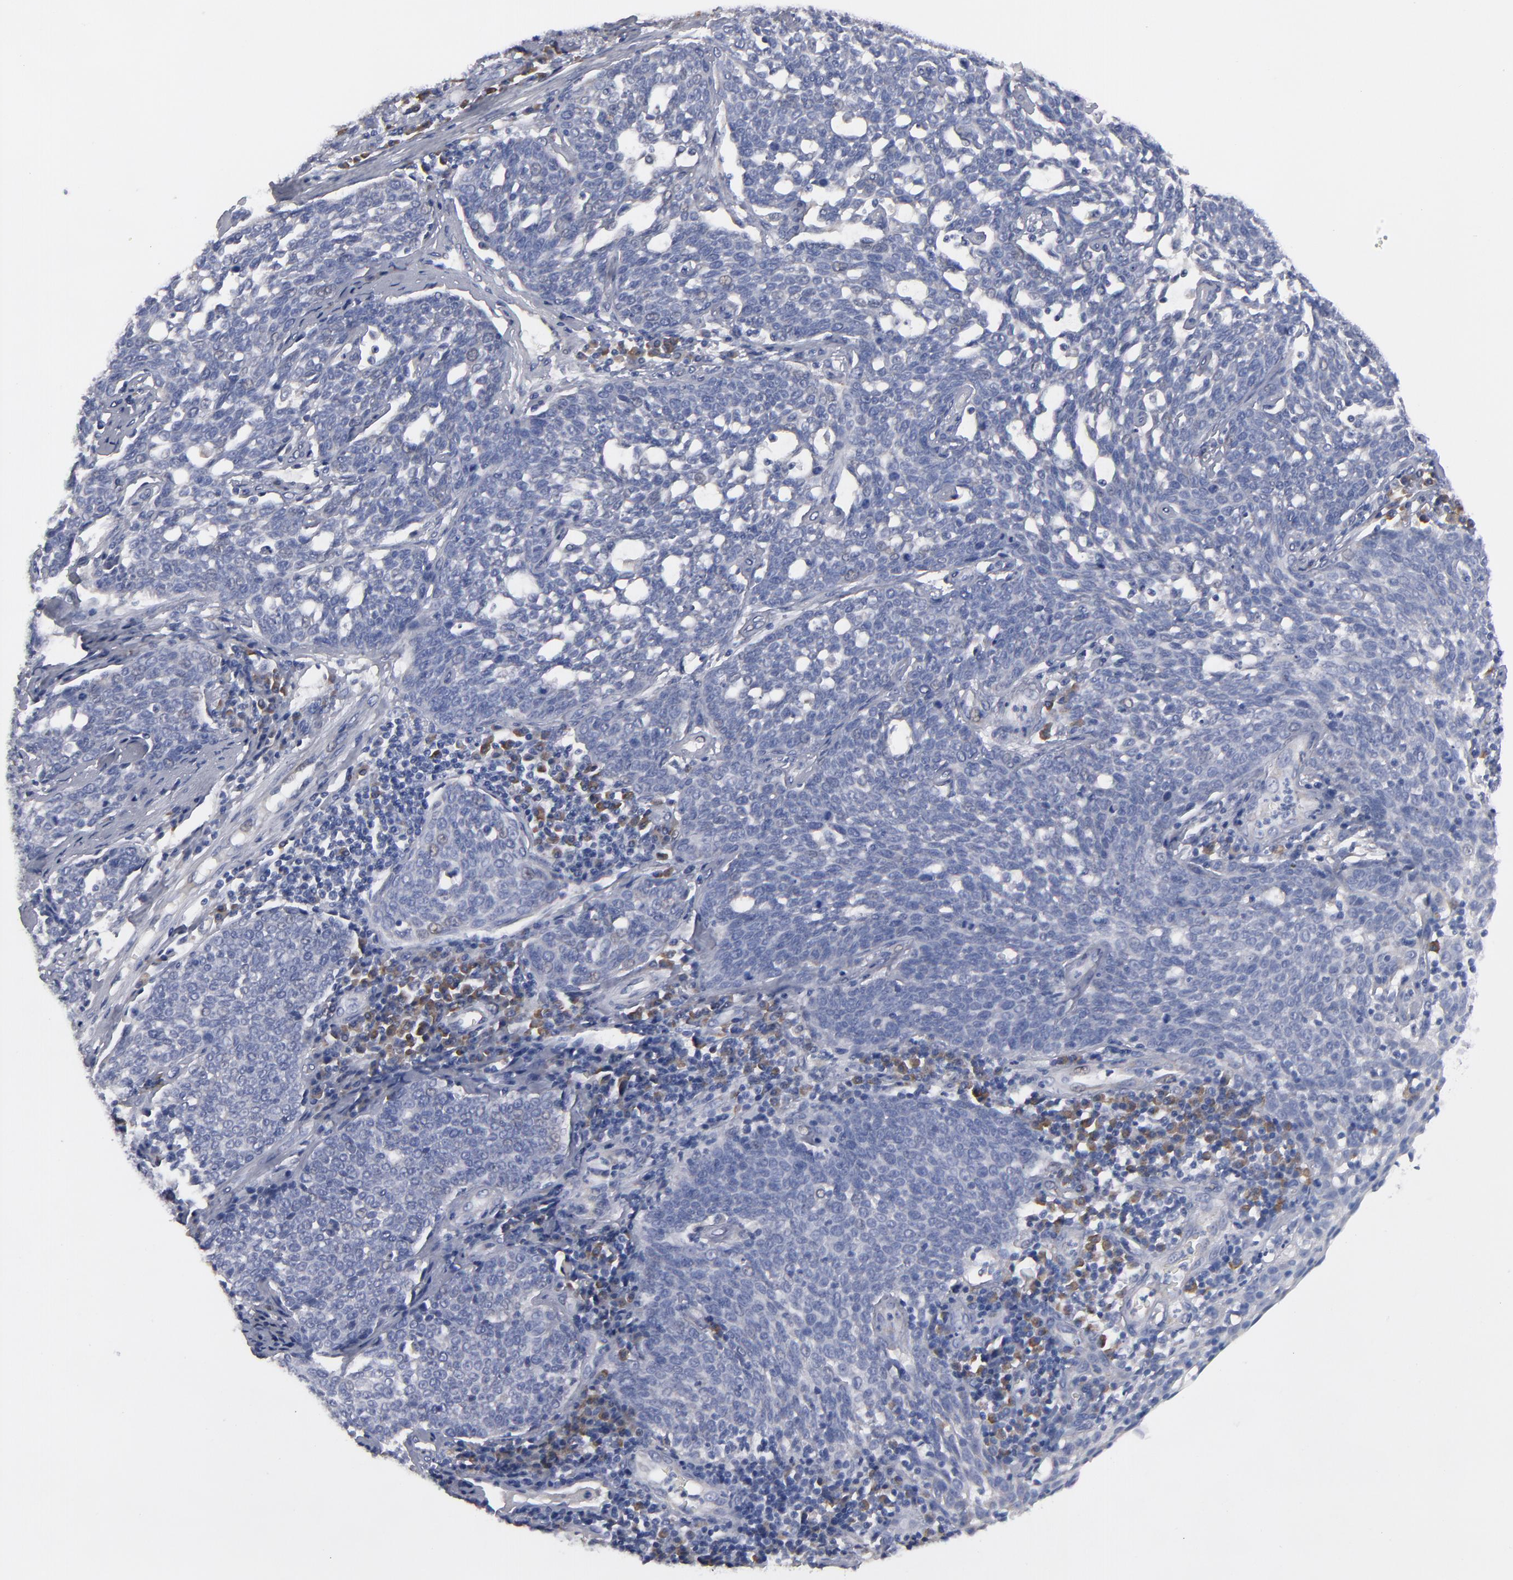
{"staining": {"intensity": "negative", "quantity": "none", "location": "none"}, "tissue": "cervical cancer", "cell_type": "Tumor cells", "image_type": "cancer", "snomed": [{"axis": "morphology", "description": "Squamous cell carcinoma, NOS"}, {"axis": "topography", "description": "Cervix"}], "caption": "Human cervical cancer (squamous cell carcinoma) stained for a protein using IHC displays no staining in tumor cells.", "gene": "CCDC80", "patient": {"sex": "female", "age": 34}}